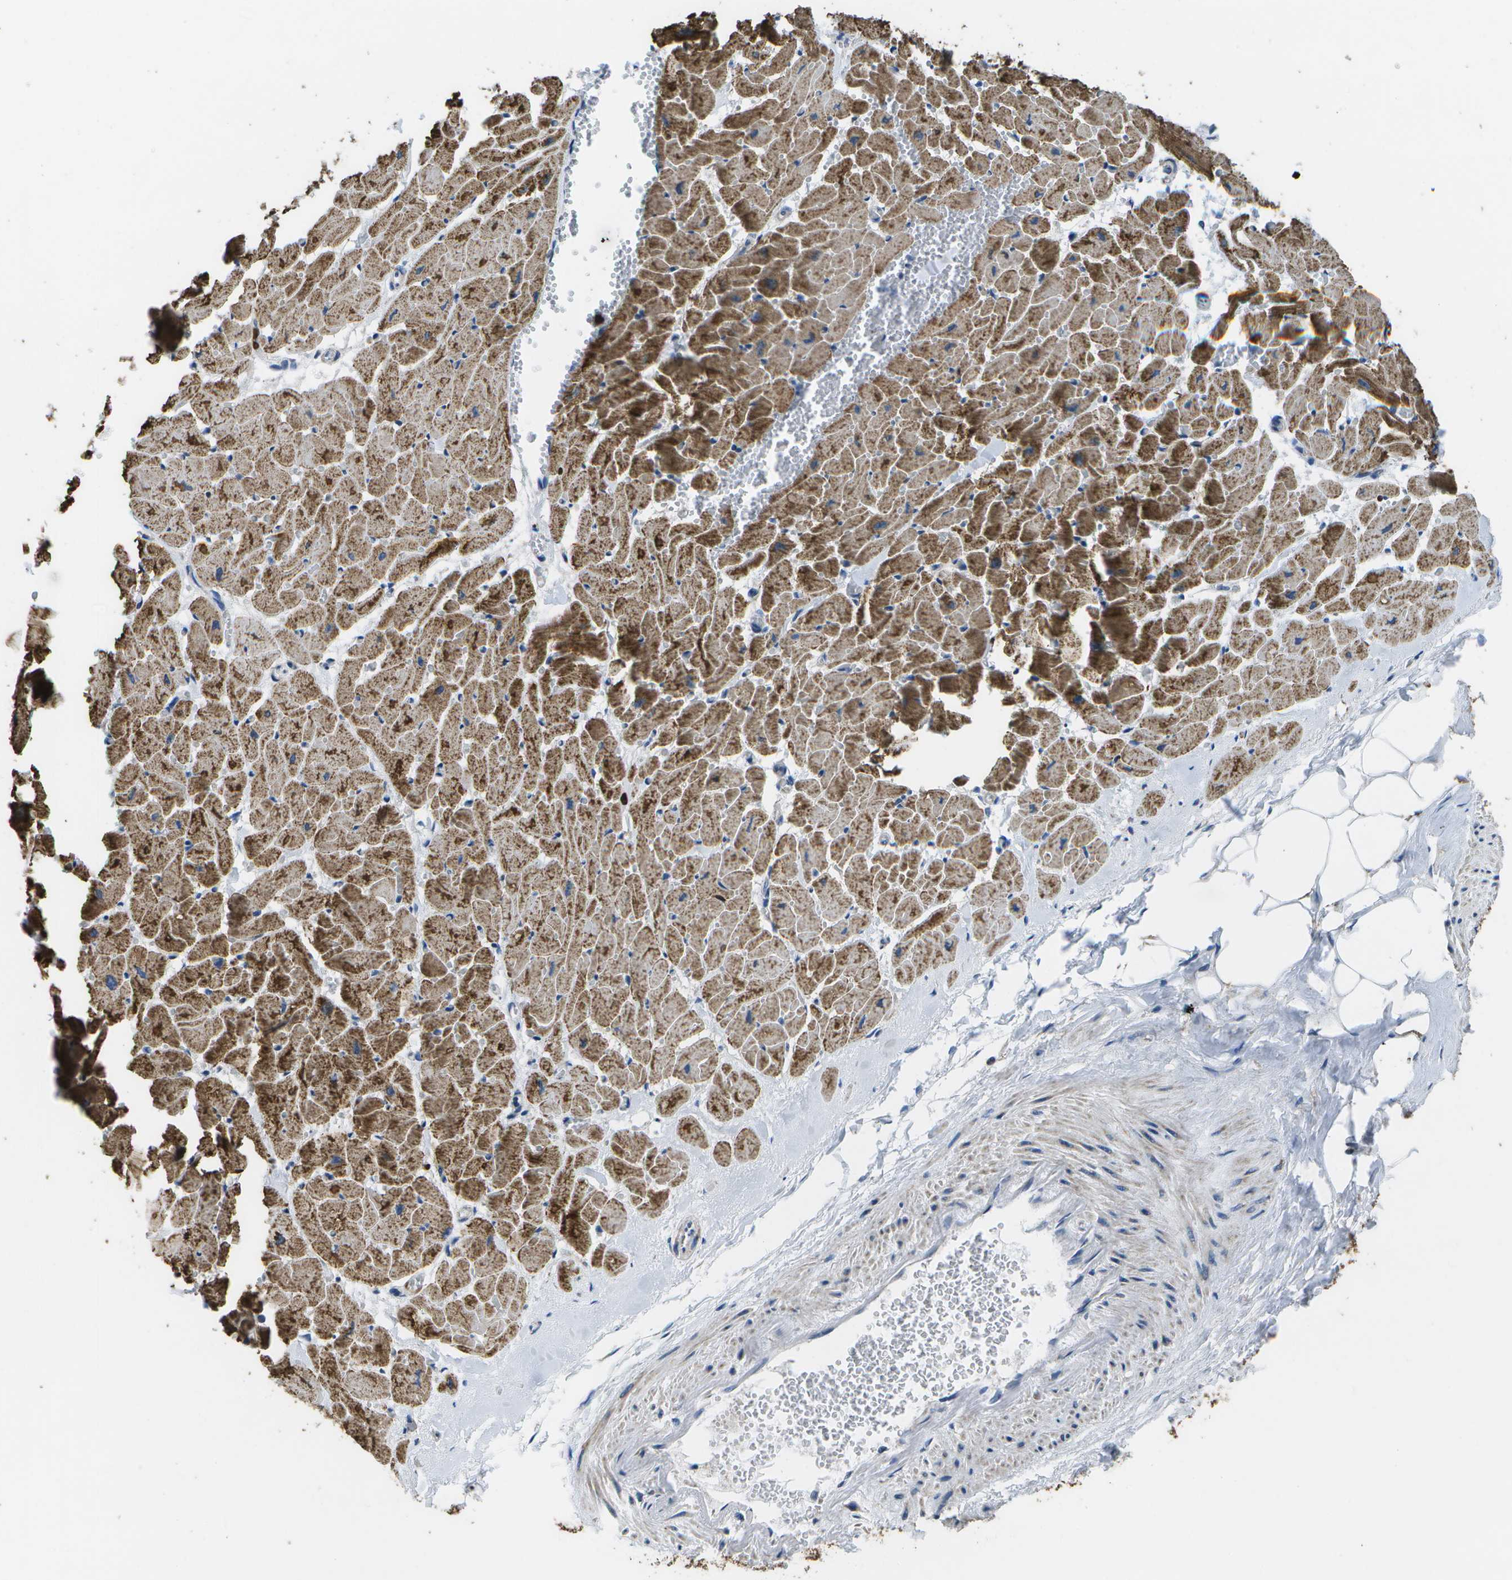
{"staining": {"intensity": "strong", "quantity": ">75%", "location": "cytoplasmic/membranous"}, "tissue": "heart muscle", "cell_type": "Cardiomyocytes", "image_type": "normal", "snomed": [{"axis": "morphology", "description": "Normal tissue, NOS"}, {"axis": "topography", "description": "Heart"}], "caption": "The photomicrograph reveals a brown stain indicating the presence of a protein in the cytoplasmic/membranous of cardiomyocytes in heart muscle. The staining was performed using DAB, with brown indicating positive protein expression. Nuclei are stained blue with hematoxylin.", "gene": "GALNT15", "patient": {"sex": "female", "age": 19}}